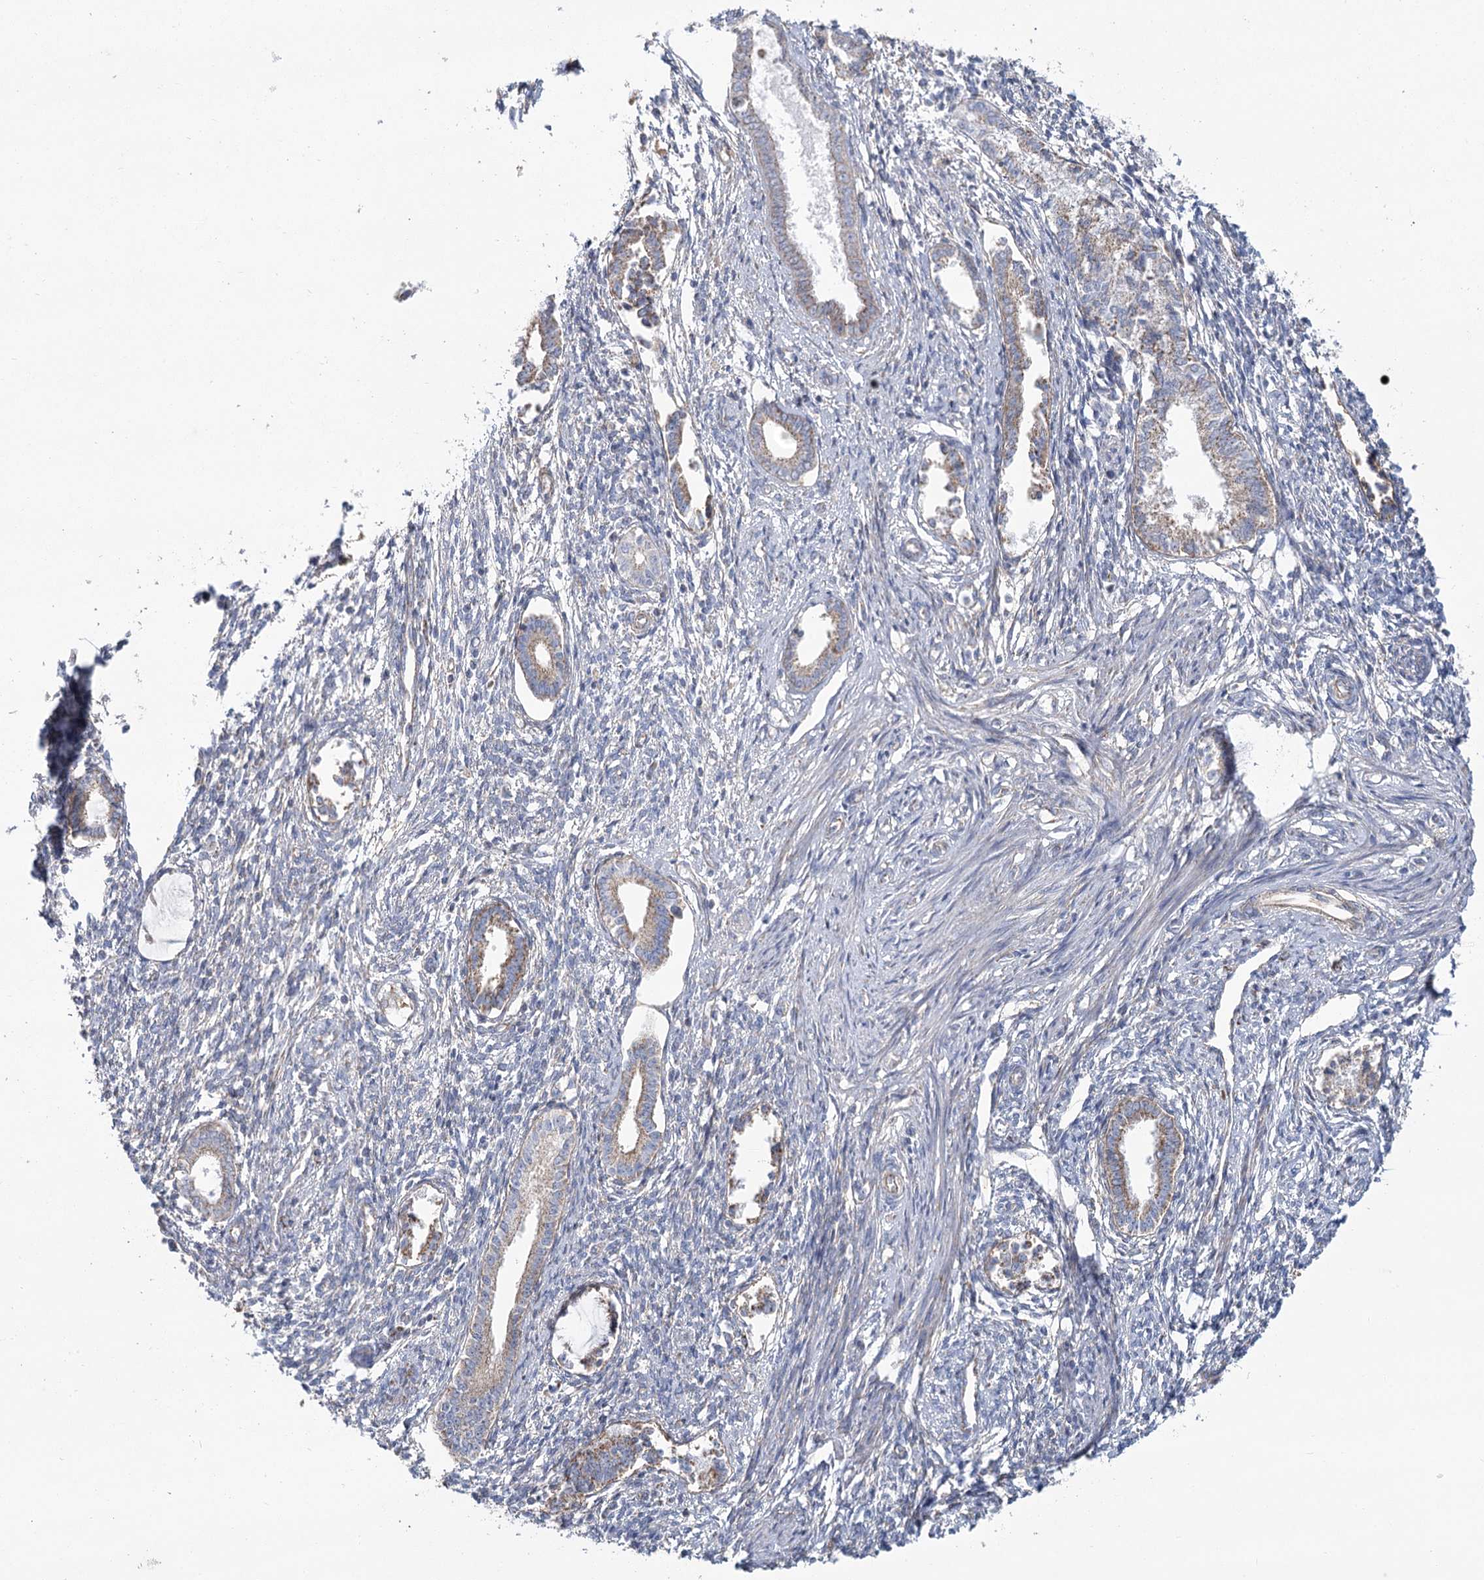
{"staining": {"intensity": "negative", "quantity": "none", "location": "none"}, "tissue": "endometrium", "cell_type": "Cells in endometrial stroma", "image_type": "normal", "snomed": [{"axis": "morphology", "description": "Normal tissue, NOS"}, {"axis": "topography", "description": "Endometrium"}], "caption": "Cells in endometrial stroma are negative for protein expression in normal human endometrium. Nuclei are stained in blue.", "gene": "SNX7", "patient": {"sex": "female", "age": 56}}